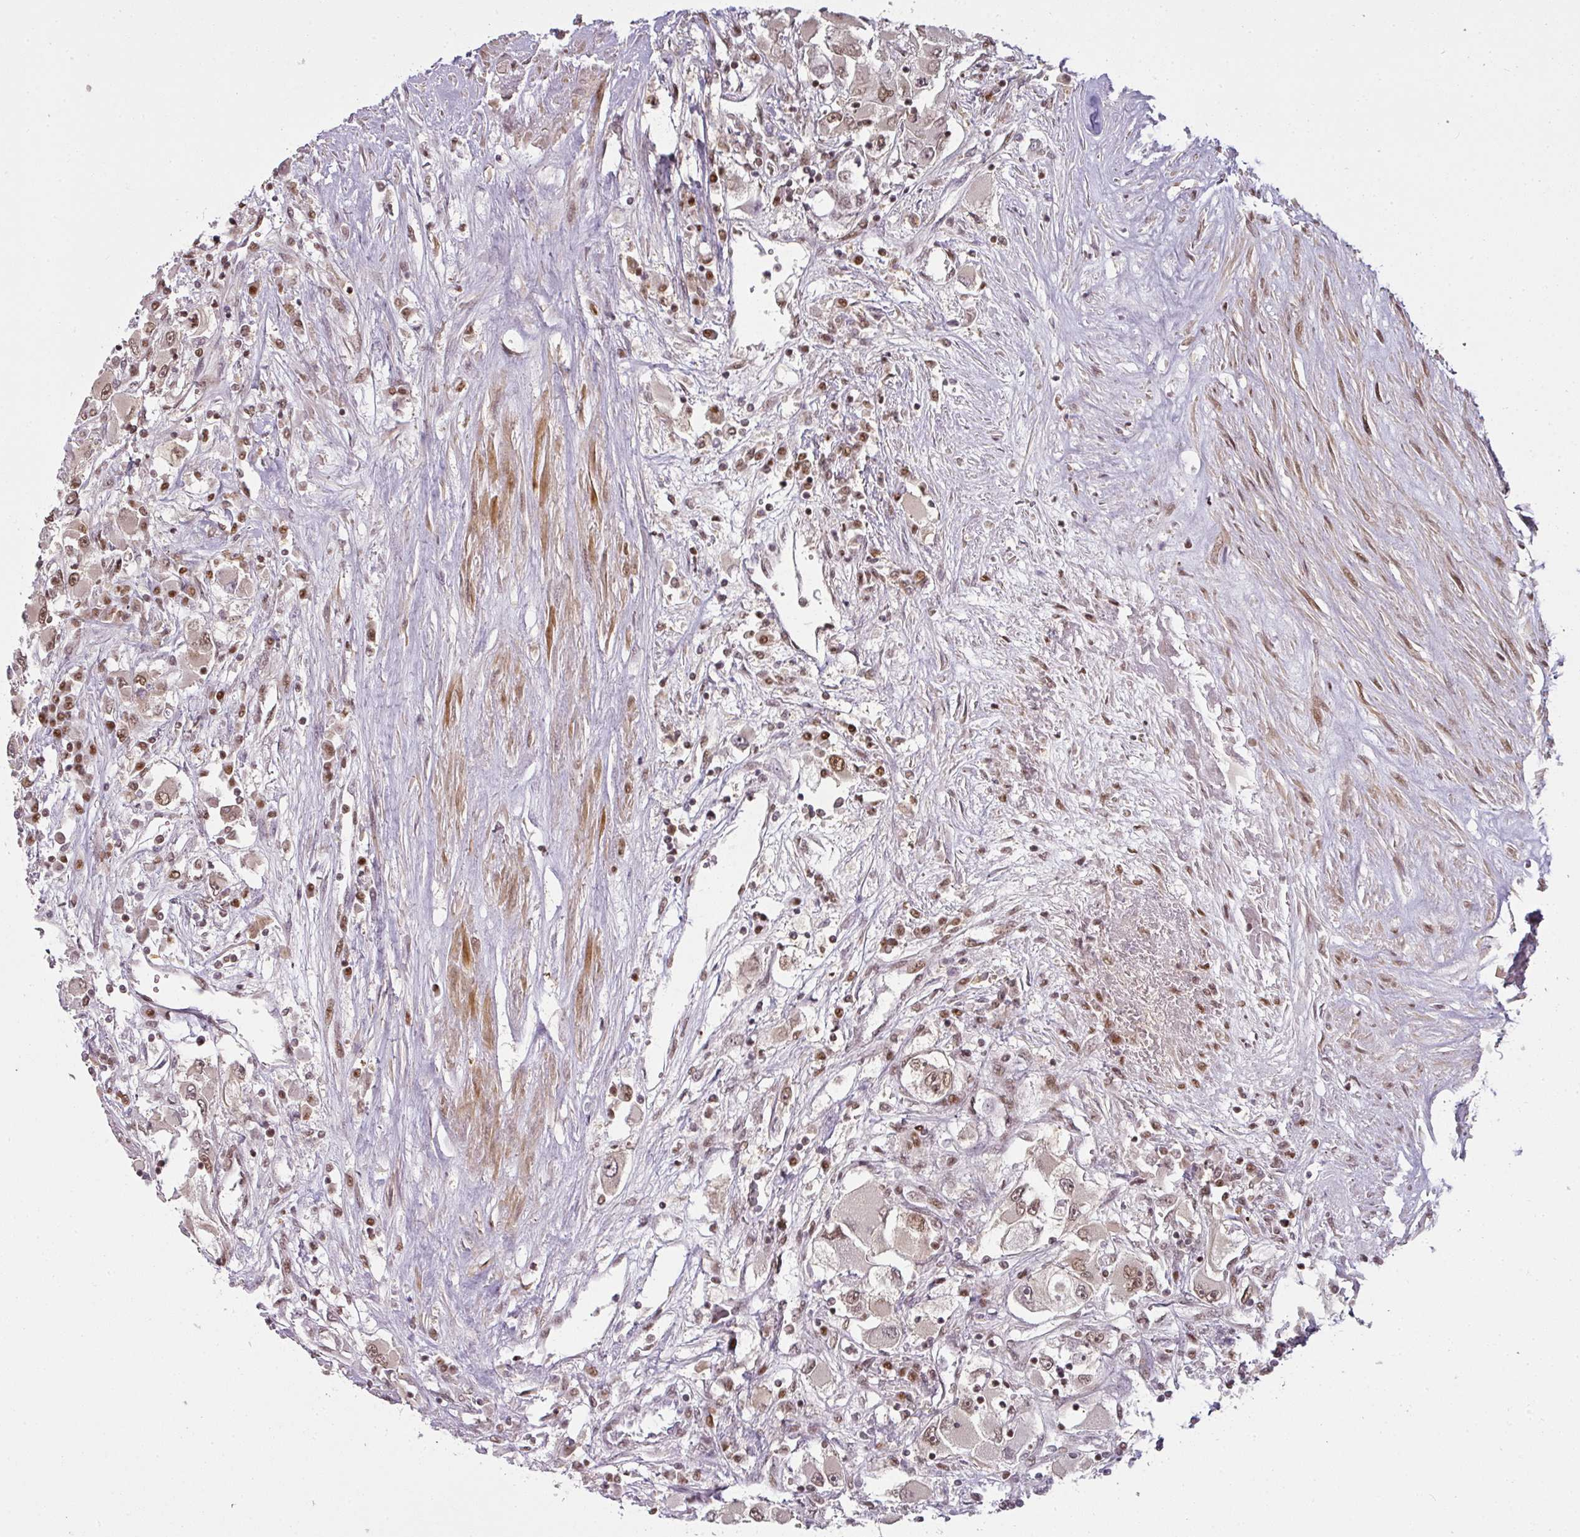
{"staining": {"intensity": "moderate", "quantity": ">75%", "location": "nuclear"}, "tissue": "renal cancer", "cell_type": "Tumor cells", "image_type": "cancer", "snomed": [{"axis": "morphology", "description": "Adenocarcinoma, NOS"}, {"axis": "topography", "description": "Kidney"}], "caption": "Tumor cells demonstrate medium levels of moderate nuclear staining in about >75% of cells in human renal cancer (adenocarcinoma). The staining was performed using DAB to visualize the protein expression in brown, while the nuclei were stained in blue with hematoxylin (Magnification: 20x).", "gene": "GPRIN2", "patient": {"sex": "female", "age": 52}}